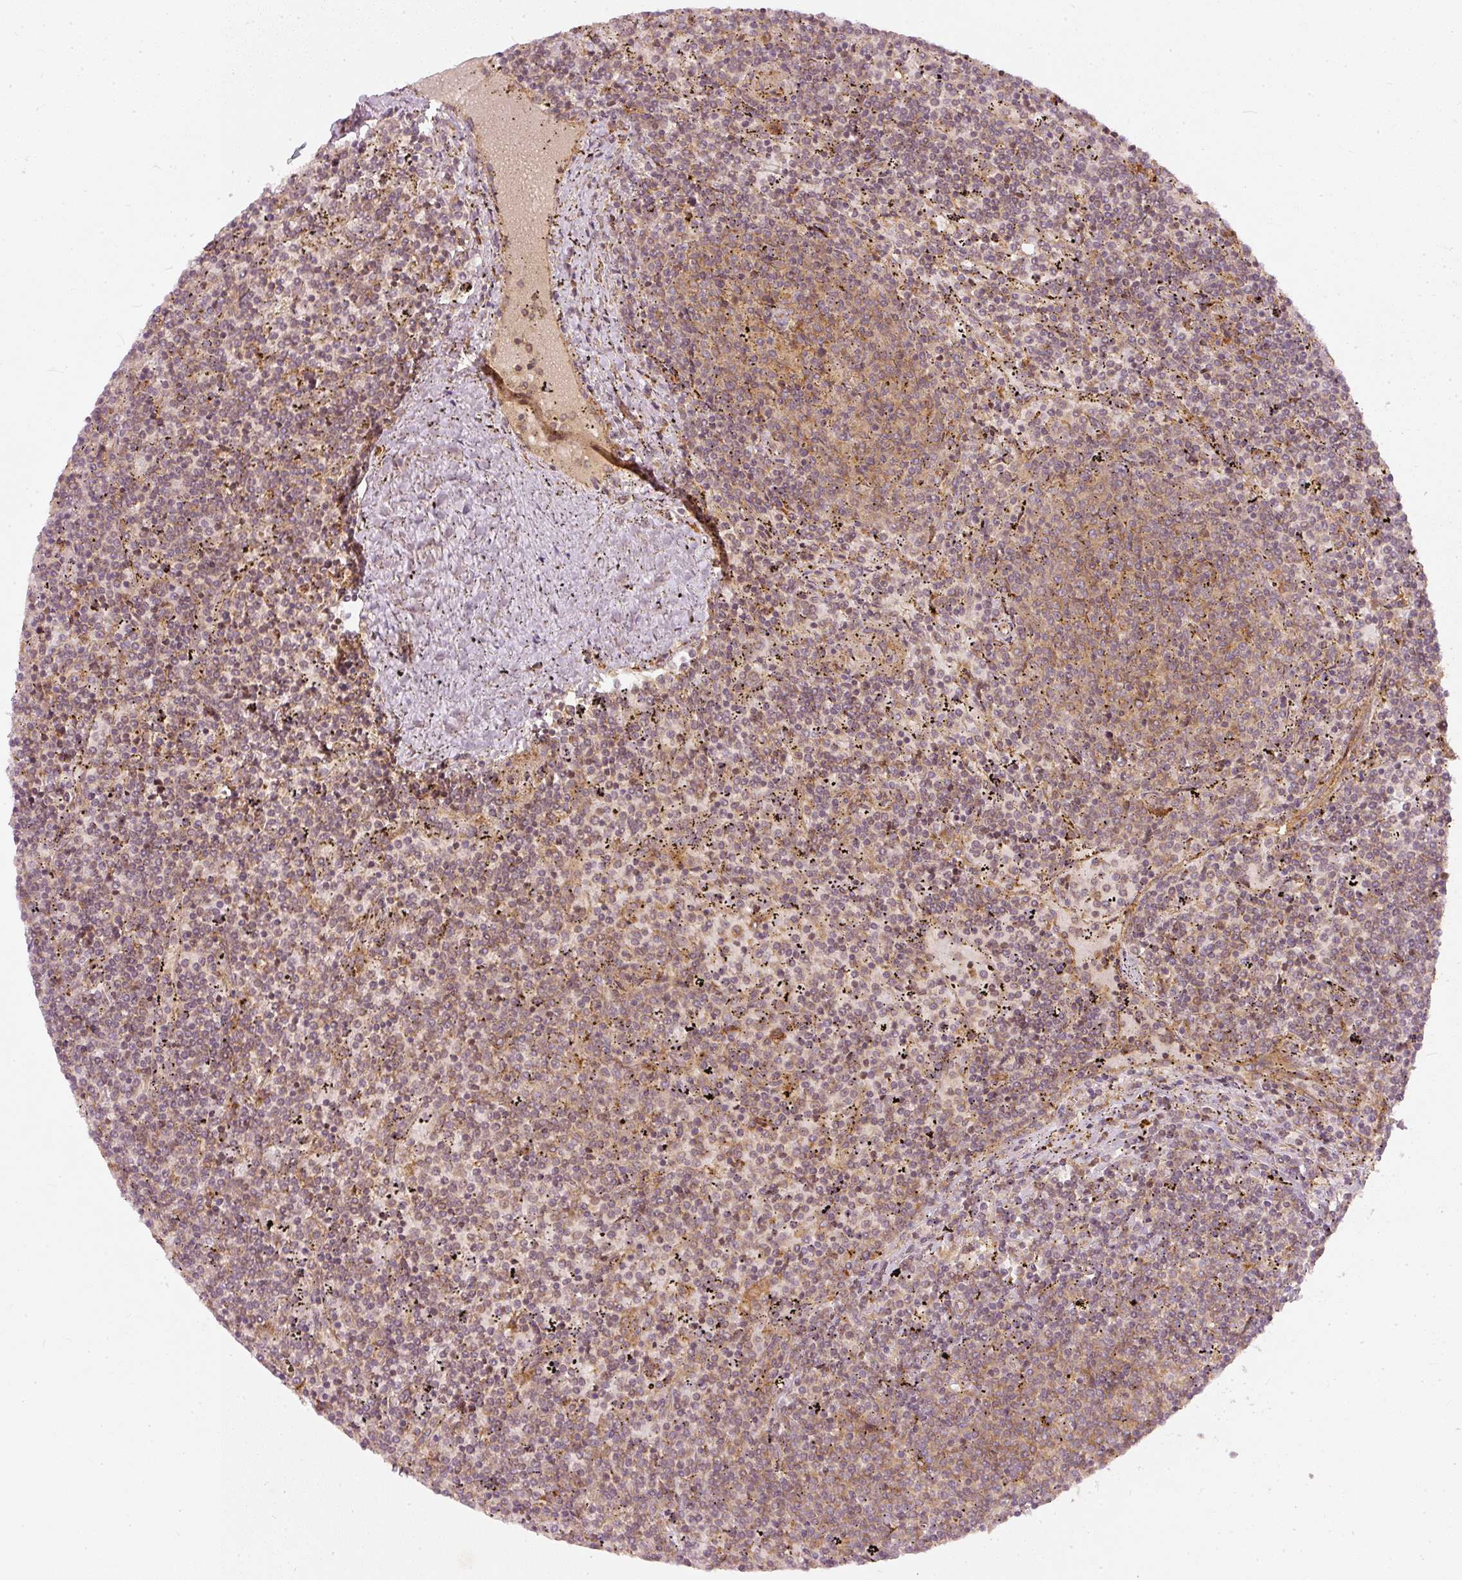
{"staining": {"intensity": "weak", "quantity": "25%-75%", "location": "cytoplasmic/membranous"}, "tissue": "lymphoma", "cell_type": "Tumor cells", "image_type": "cancer", "snomed": [{"axis": "morphology", "description": "Malignant lymphoma, non-Hodgkin's type, Low grade"}, {"axis": "topography", "description": "Spleen"}], "caption": "This micrograph demonstrates lymphoma stained with IHC to label a protein in brown. The cytoplasmic/membranous of tumor cells show weak positivity for the protein. Nuclei are counter-stained blue.", "gene": "ZNF580", "patient": {"sex": "female", "age": 50}}